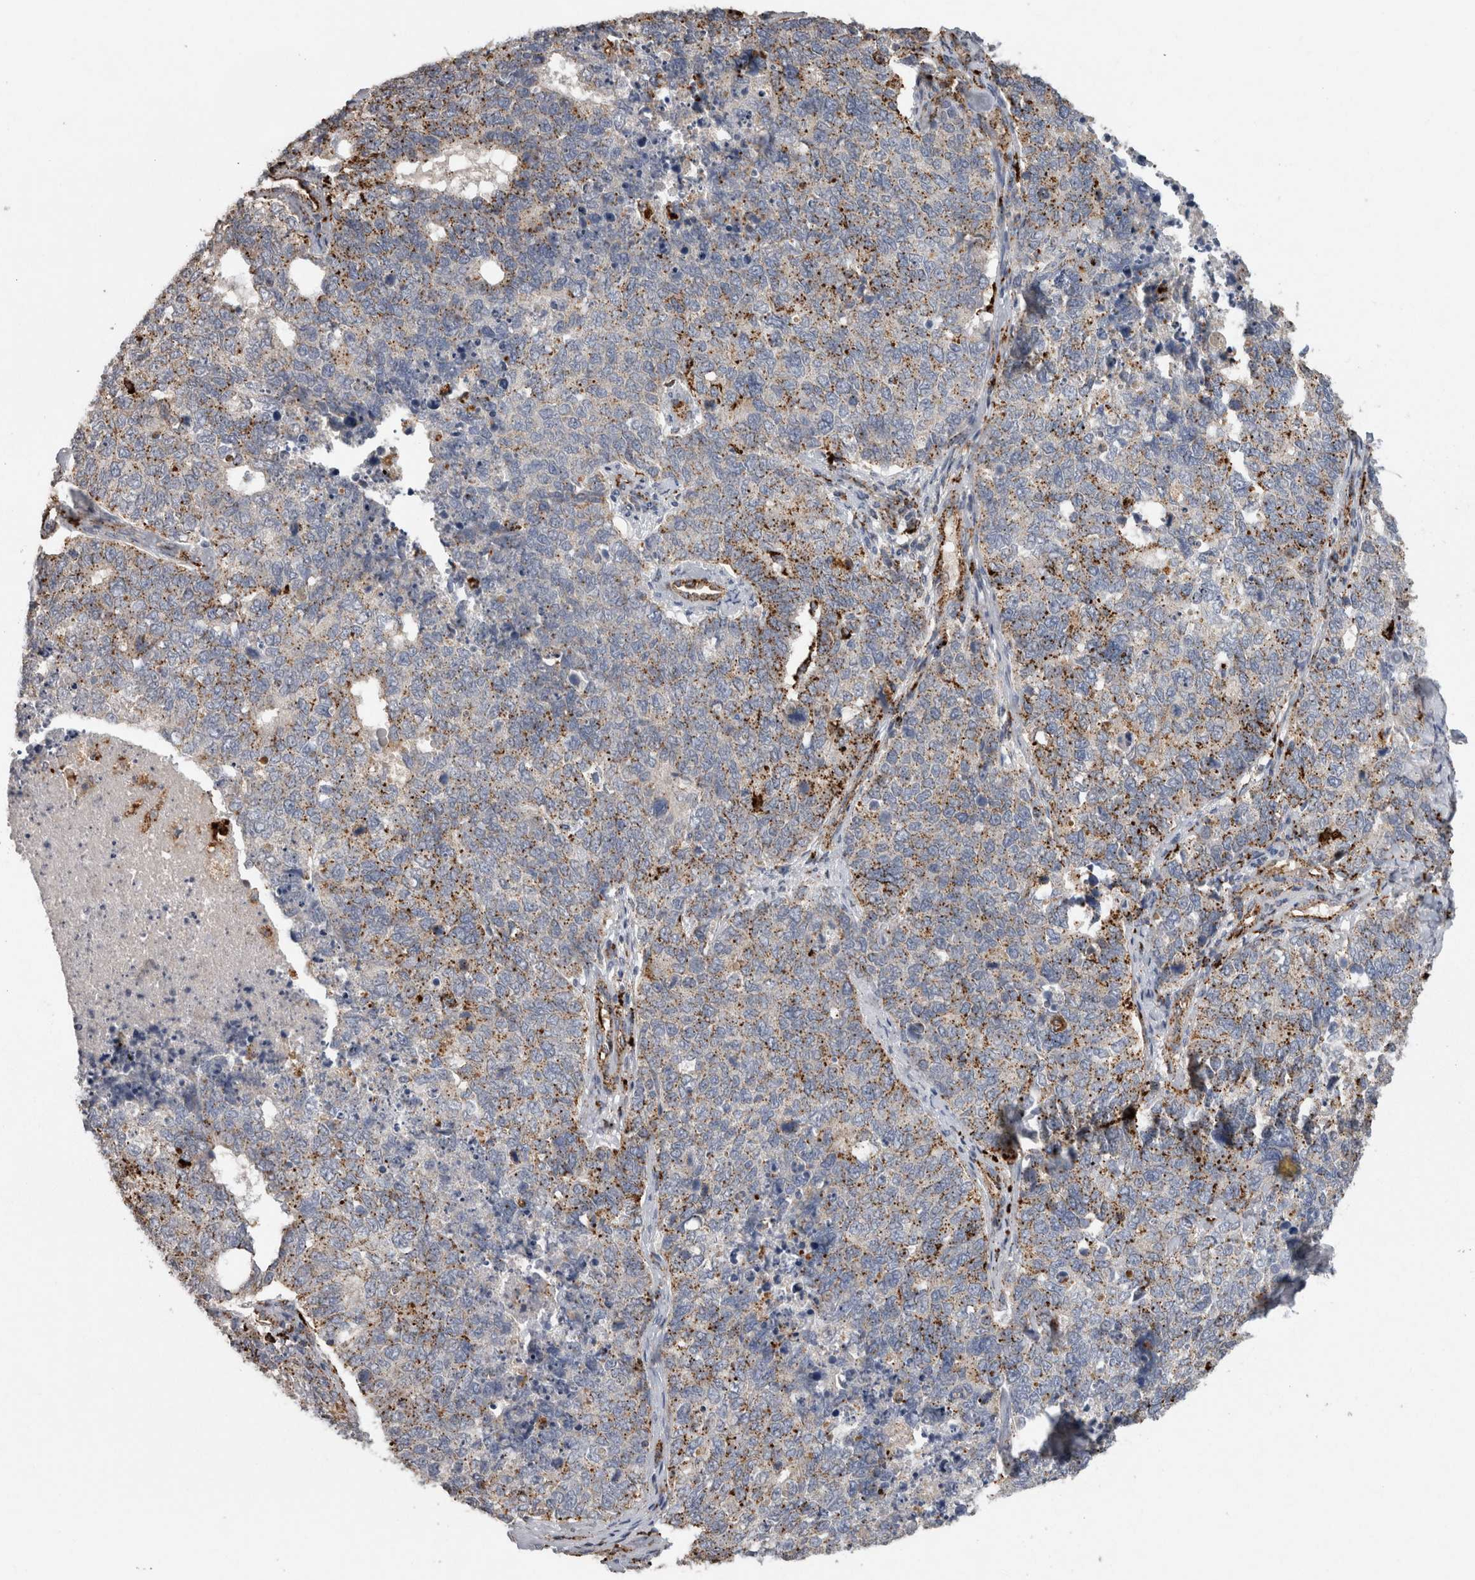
{"staining": {"intensity": "moderate", "quantity": ">75%", "location": "cytoplasmic/membranous"}, "tissue": "cervical cancer", "cell_type": "Tumor cells", "image_type": "cancer", "snomed": [{"axis": "morphology", "description": "Squamous cell carcinoma, NOS"}, {"axis": "topography", "description": "Cervix"}], "caption": "Cervical squamous cell carcinoma stained for a protein (brown) demonstrates moderate cytoplasmic/membranous positive staining in approximately >75% of tumor cells.", "gene": "CTSZ", "patient": {"sex": "female", "age": 63}}